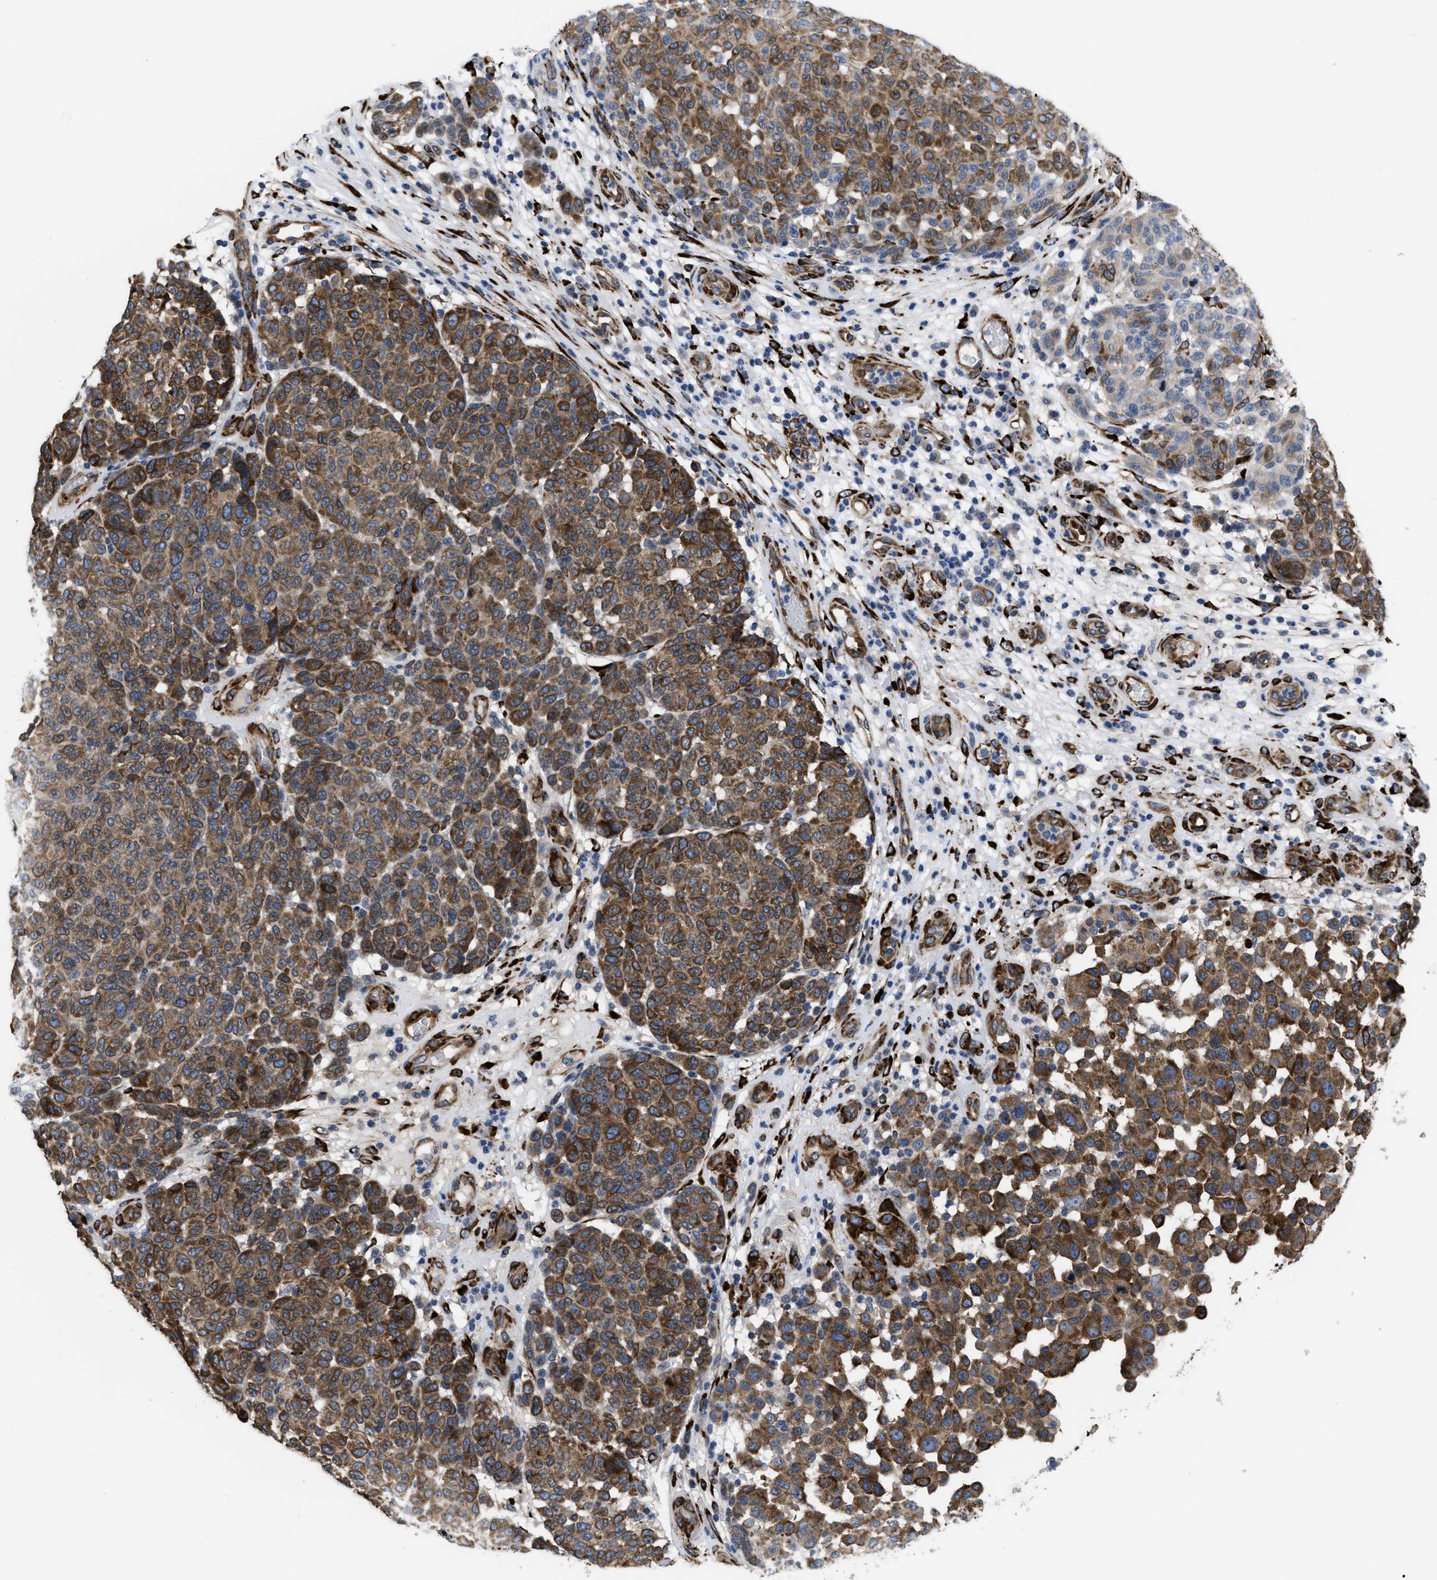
{"staining": {"intensity": "moderate", "quantity": ">75%", "location": "cytoplasmic/membranous"}, "tissue": "melanoma", "cell_type": "Tumor cells", "image_type": "cancer", "snomed": [{"axis": "morphology", "description": "Malignant melanoma, NOS"}, {"axis": "topography", "description": "Skin"}], "caption": "Immunohistochemistry (IHC) histopathology image of human malignant melanoma stained for a protein (brown), which demonstrates medium levels of moderate cytoplasmic/membranous expression in approximately >75% of tumor cells.", "gene": "SQLE", "patient": {"sex": "male", "age": 59}}